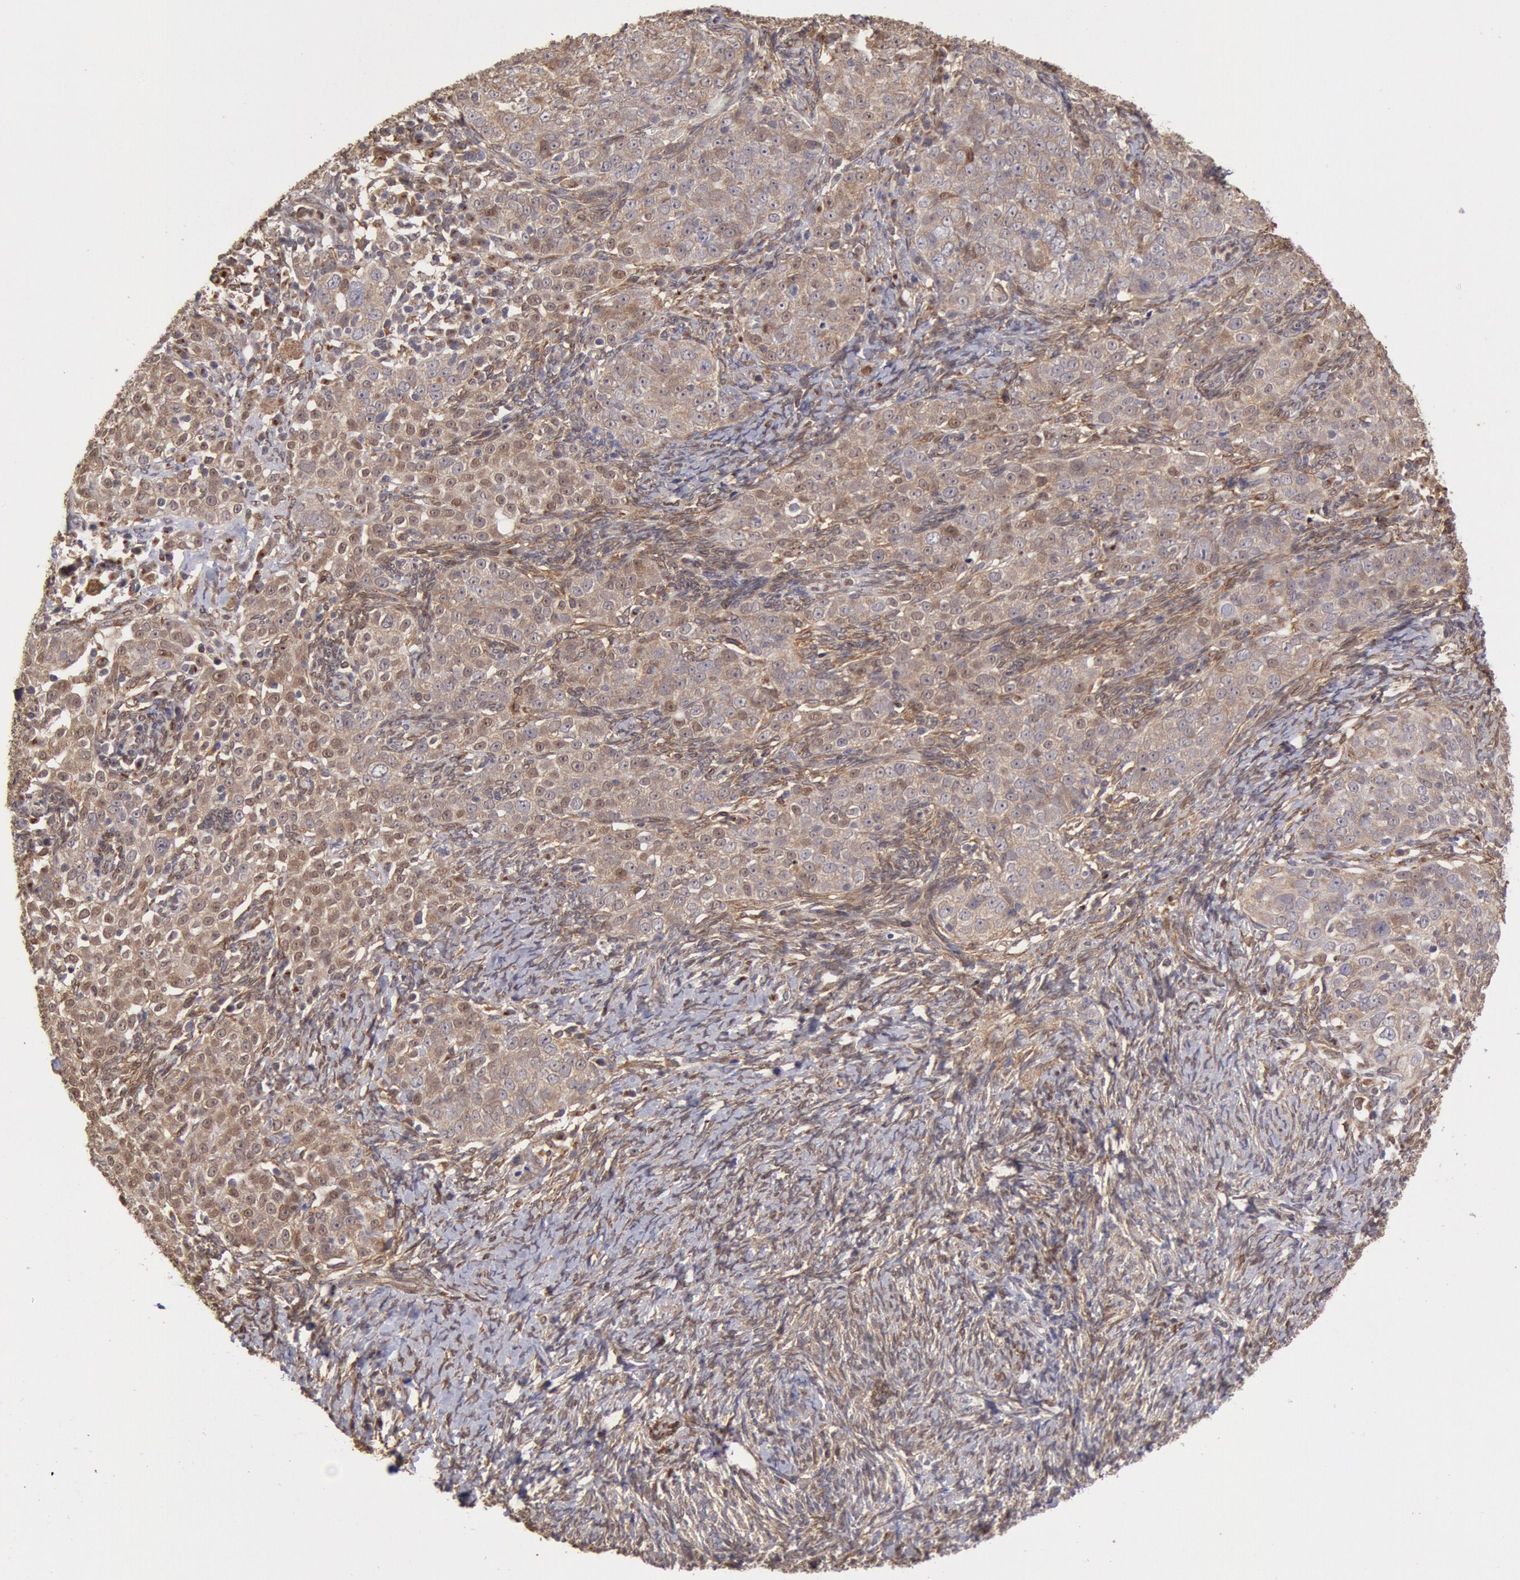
{"staining": {"intensity": "weak", "quantity": ">75%", "location": "cytoplasmic/membranous"}, "tissue": "ovarian cancer", "cell_type": "Tumor cells", "image_type": "cancer", "snomed": [{"axis": "morphology", "description": "Normal tissue, NOS"}, {"axis": "morphology", "description": "Cystadenocarcinoma, serous, NOS"}, {"axis": "topography", "description": "Ovary"}], "caption": "Human ovarian cancer (serous cystadenocarcinoma) stained for a protein (brown) reveals weak cytoplasmic/membranous positive expression in approximately >75% of tumor cells.", "gene": "COMT", "patient": {"sex": "female", "age": 62}}